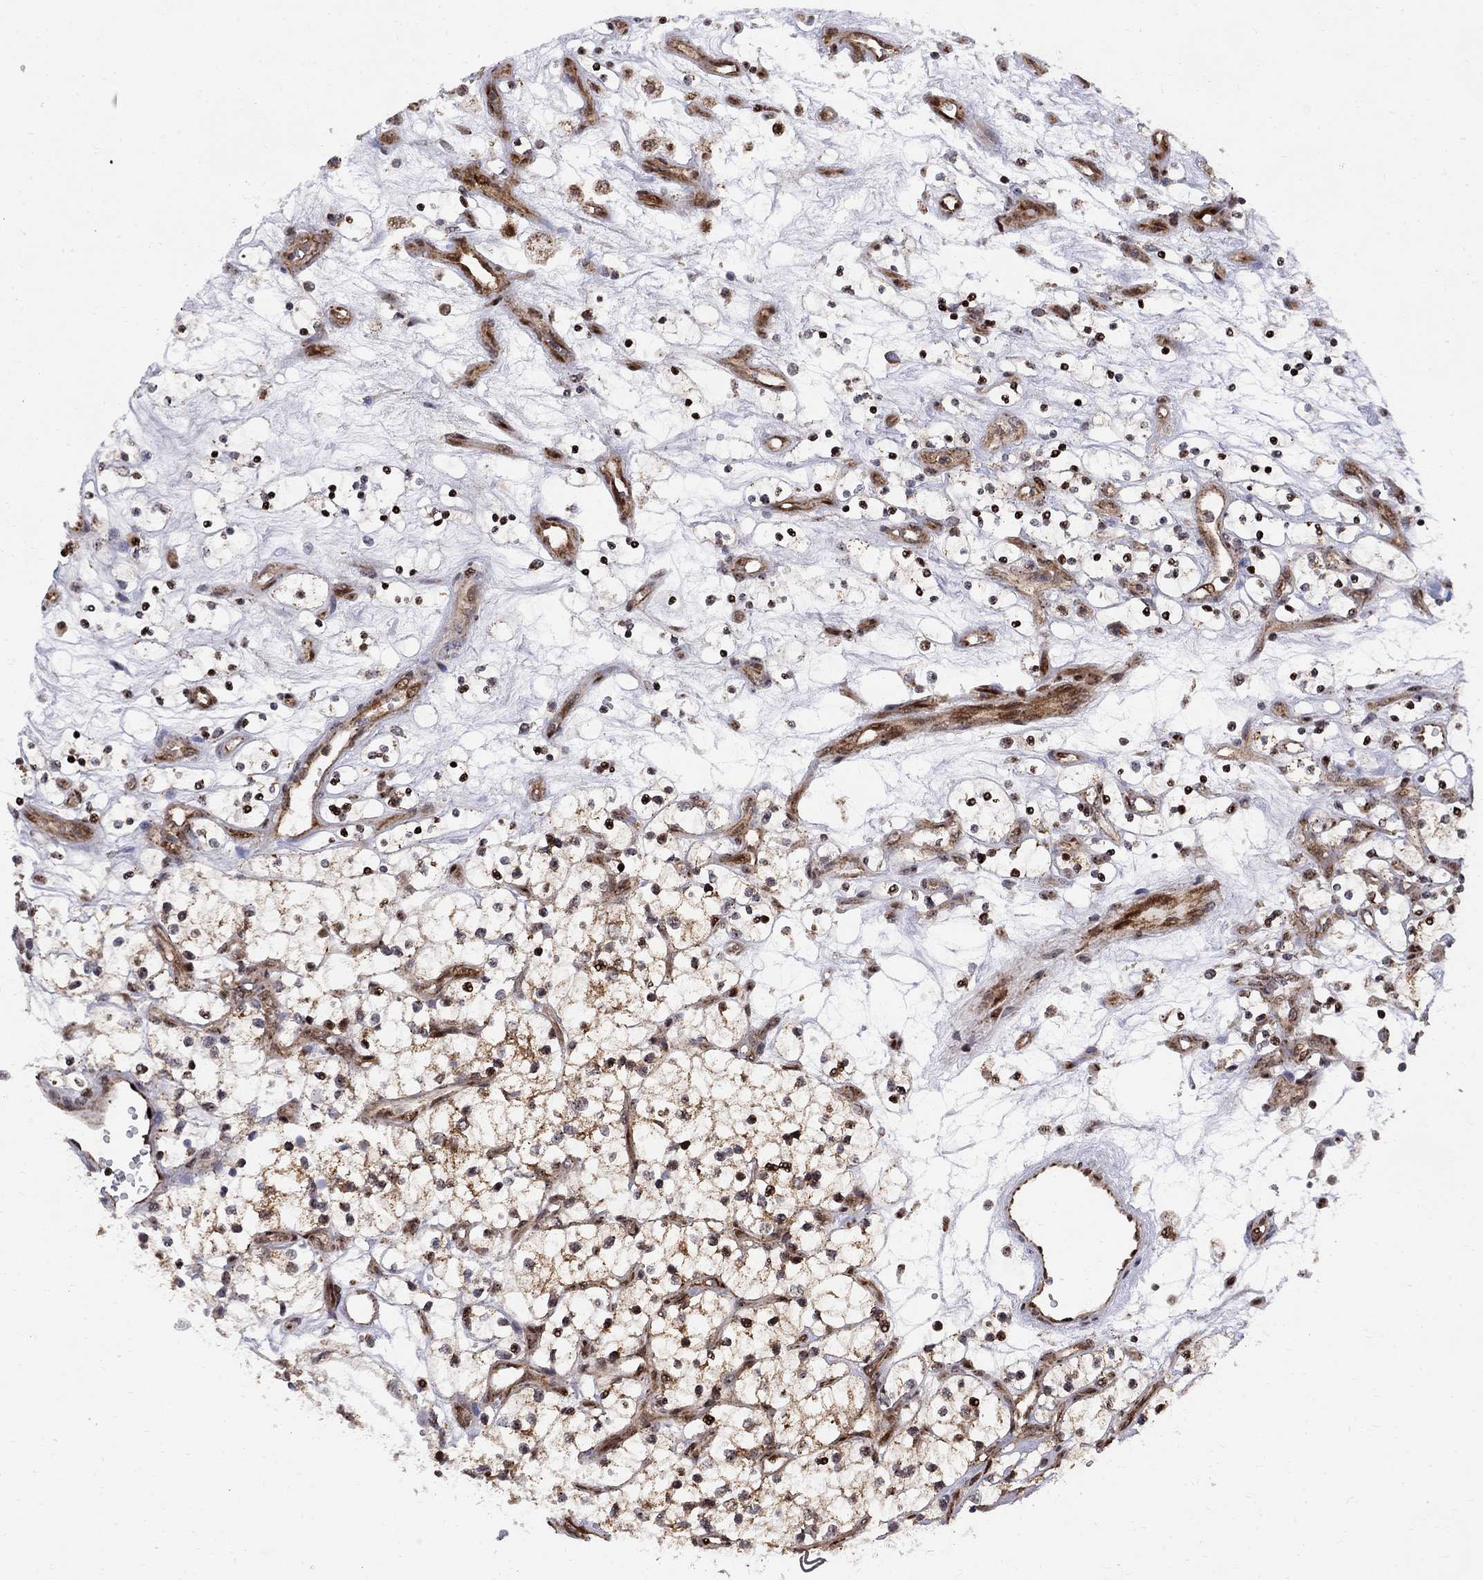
{"staining": {"intensity": "strong", "quantity": ">75%", "location": "cytoplasmic/membranous,nuclear"}, "tissue": "renal cancer", "cell_type": "Tumor cells", "image_type": "cancer", "snomed": [{"axis": "morphology", "description": "Adenocarcinoma, NOS"}, {"axis": "topography", "description": "Kidney"}], "caption": "Brown immunohistochemical staining in human renal adenocarcinoma exhibits strong cytoplasmic/membranous and nuclear expression in about >75% of tumor cells.", "gene": "ELOB", "patient": {"sex": "female", "age": 69}}